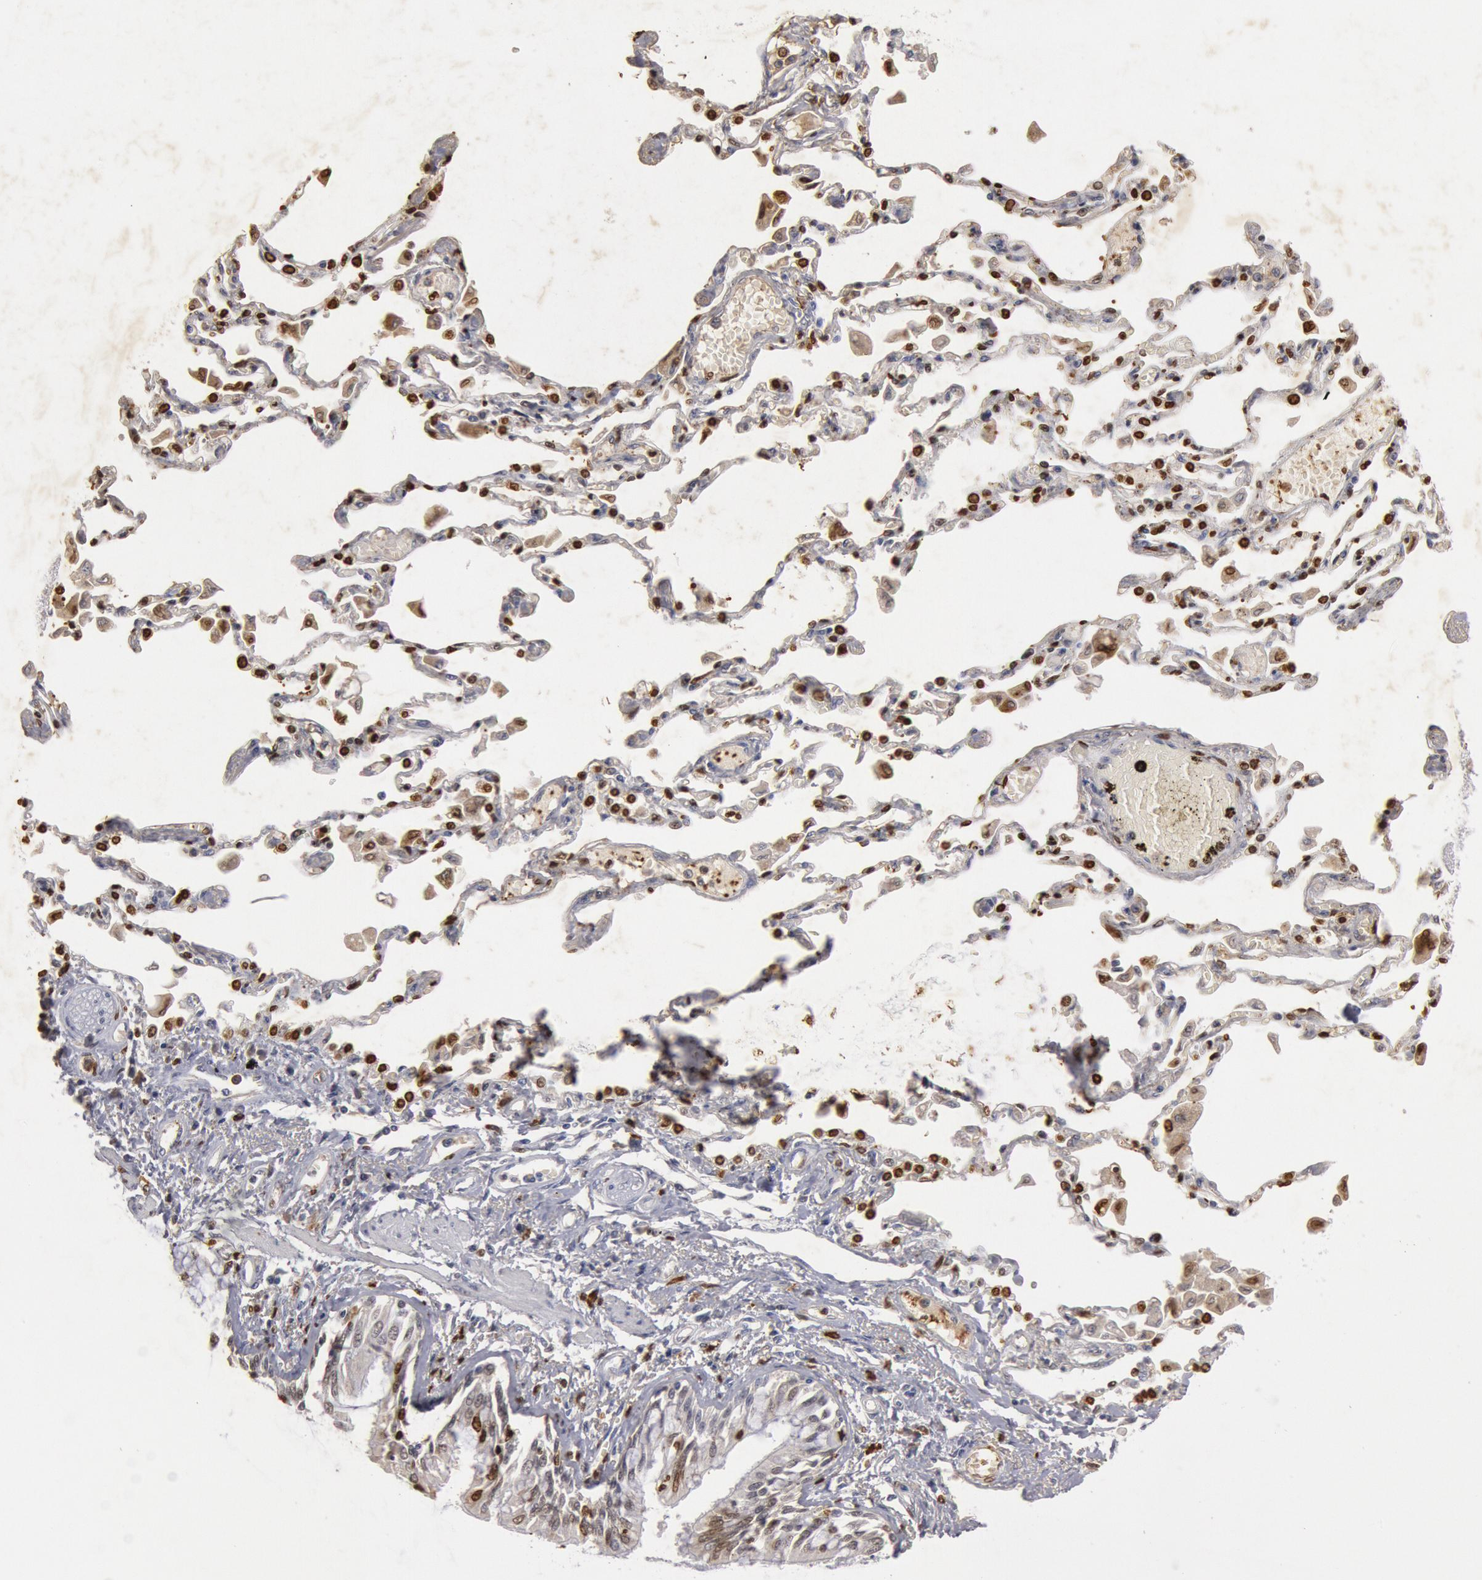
{"staining": {"intensity": "negative", "quantity": "none", "location": "none"}, "tissue": "adipose tissue", "cell_type": "Adipocytes", "image_type": "normal", "snomed": [{"axis": "morphology", "description": "Normal tissue, NOS"}, {"axis": "morphology", "description": "Adenocarcinoma, NOS"}, {"axis": "topography", "description": "Cartilage tissue"}, {"axis": "topography", "description": "Lung"}], "caption": "Adipocytes show no significant protein staining in unremarkable adipose tissue.", "gene": "FOXA2", "patient": {"sex": "female", "age": 67}}